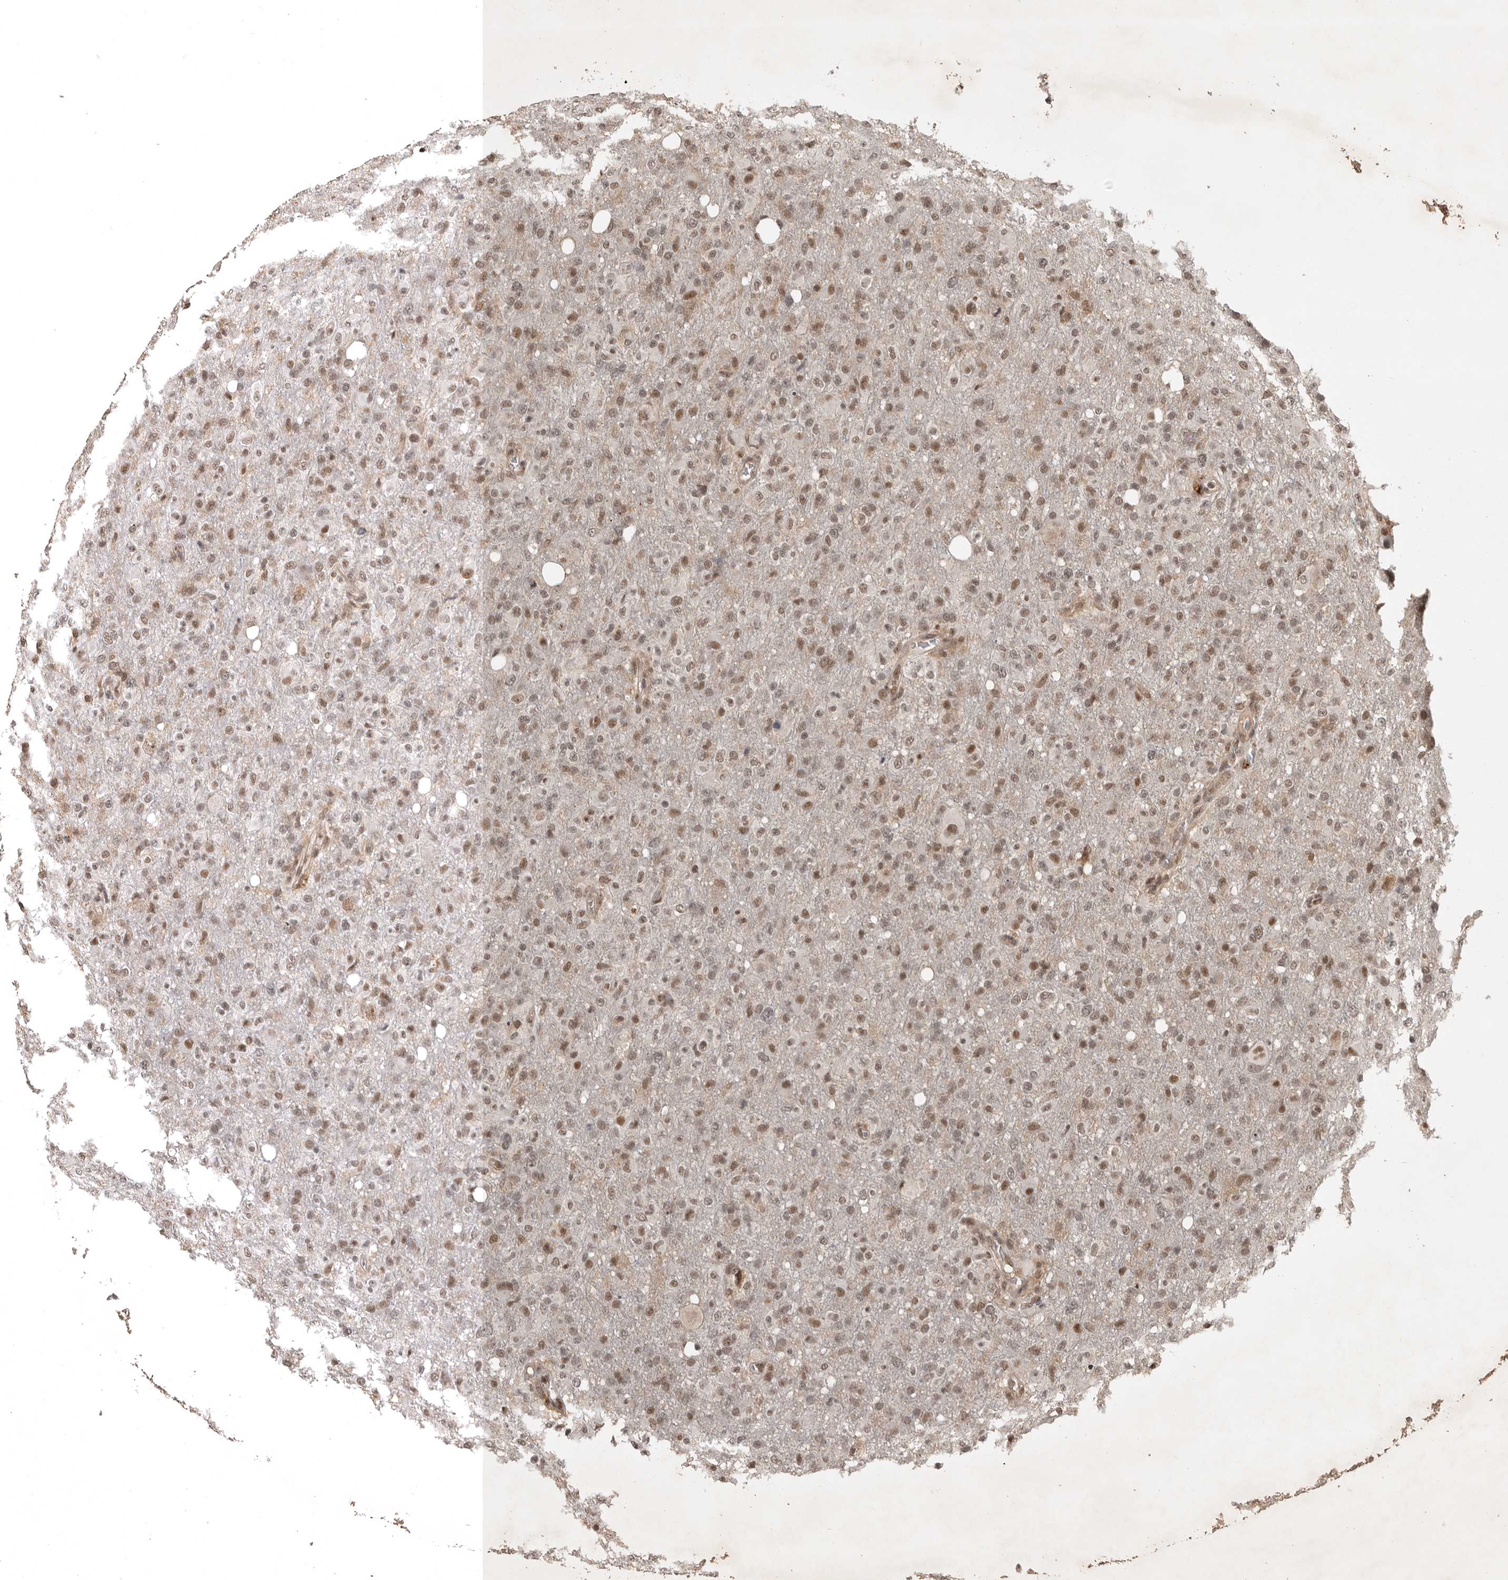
{"staining": {"intensity": "moderate", "quantity": ">75%", "location": "nuclear"}, "tissue": "glioma", "cell_type": "Tumor cells", "image_type": "cancer", "snomed": [{"axis": "morphology", "description": "Glioma, malignant, High grade"}, {"axis": "topography", "description": "Brain"}], "caption": "A medium amount of moderate nuclear staining is appreciated in about >75% of tumor cells in glioma tissue.", "gene": "CBLL1", "patient": {"sex": "female", "age": 57}}